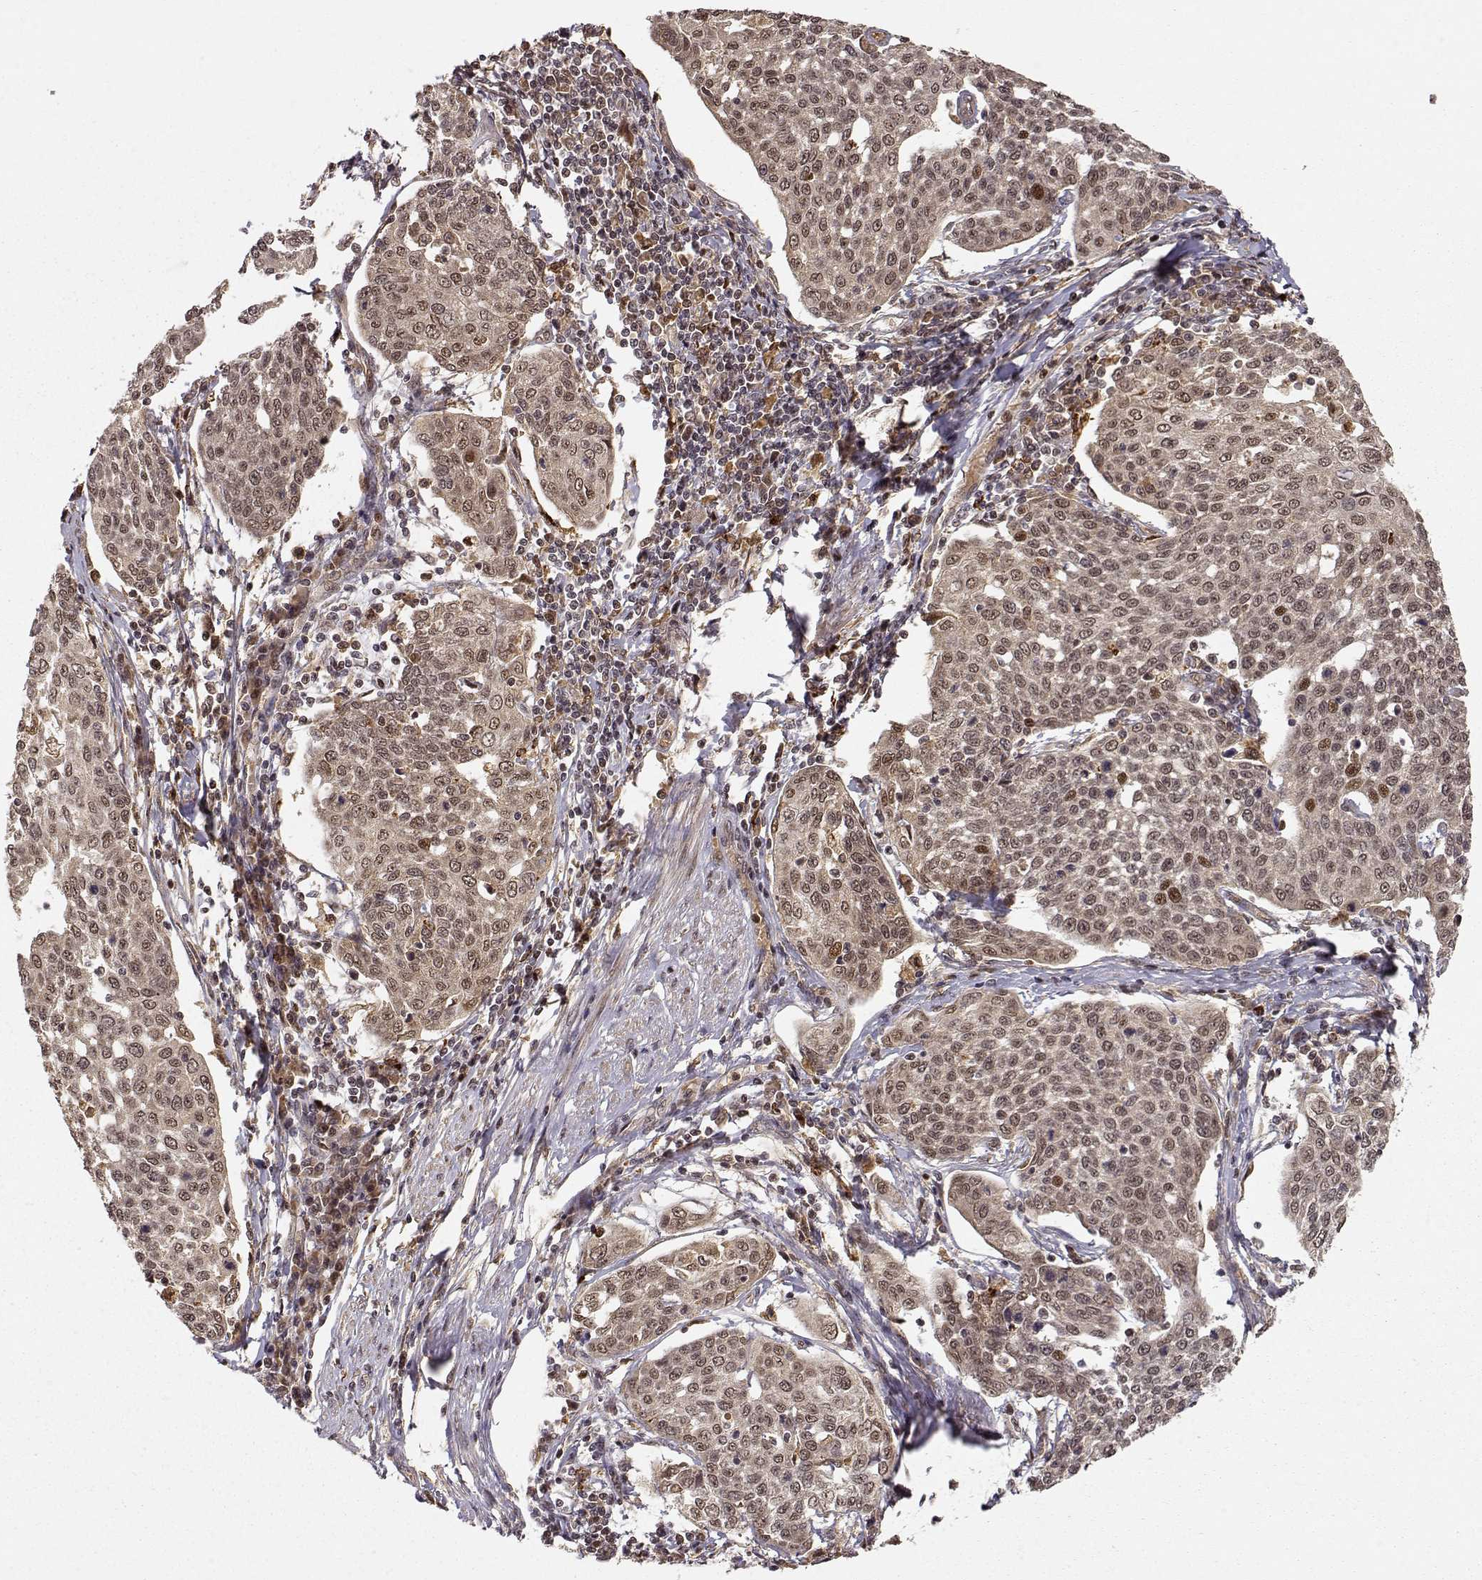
{"staining": {"intensity": "moderate", "quantity": "25%-75%", "location": "cytoplasmic/membranous,nuclear"}, "tissue": "cervical cancer", "cell_type": "Tumor cells", "image_type": "cancer", "snomed": [{"axis": "morphology", "description": "Squamous cell carcinoma, NOS"}, {"axis": "topography", "description": "Cervix"}], "caption": "High-power microscopy captured an immunohistochemistry micrograph of cervical cancer, revealing moderate cytoplasmic/membranous and nuclear expression in approximately 25%-75% of tumor cells.", "gene": "MAEA", "patient": {"sex": "female", "age": 34}}